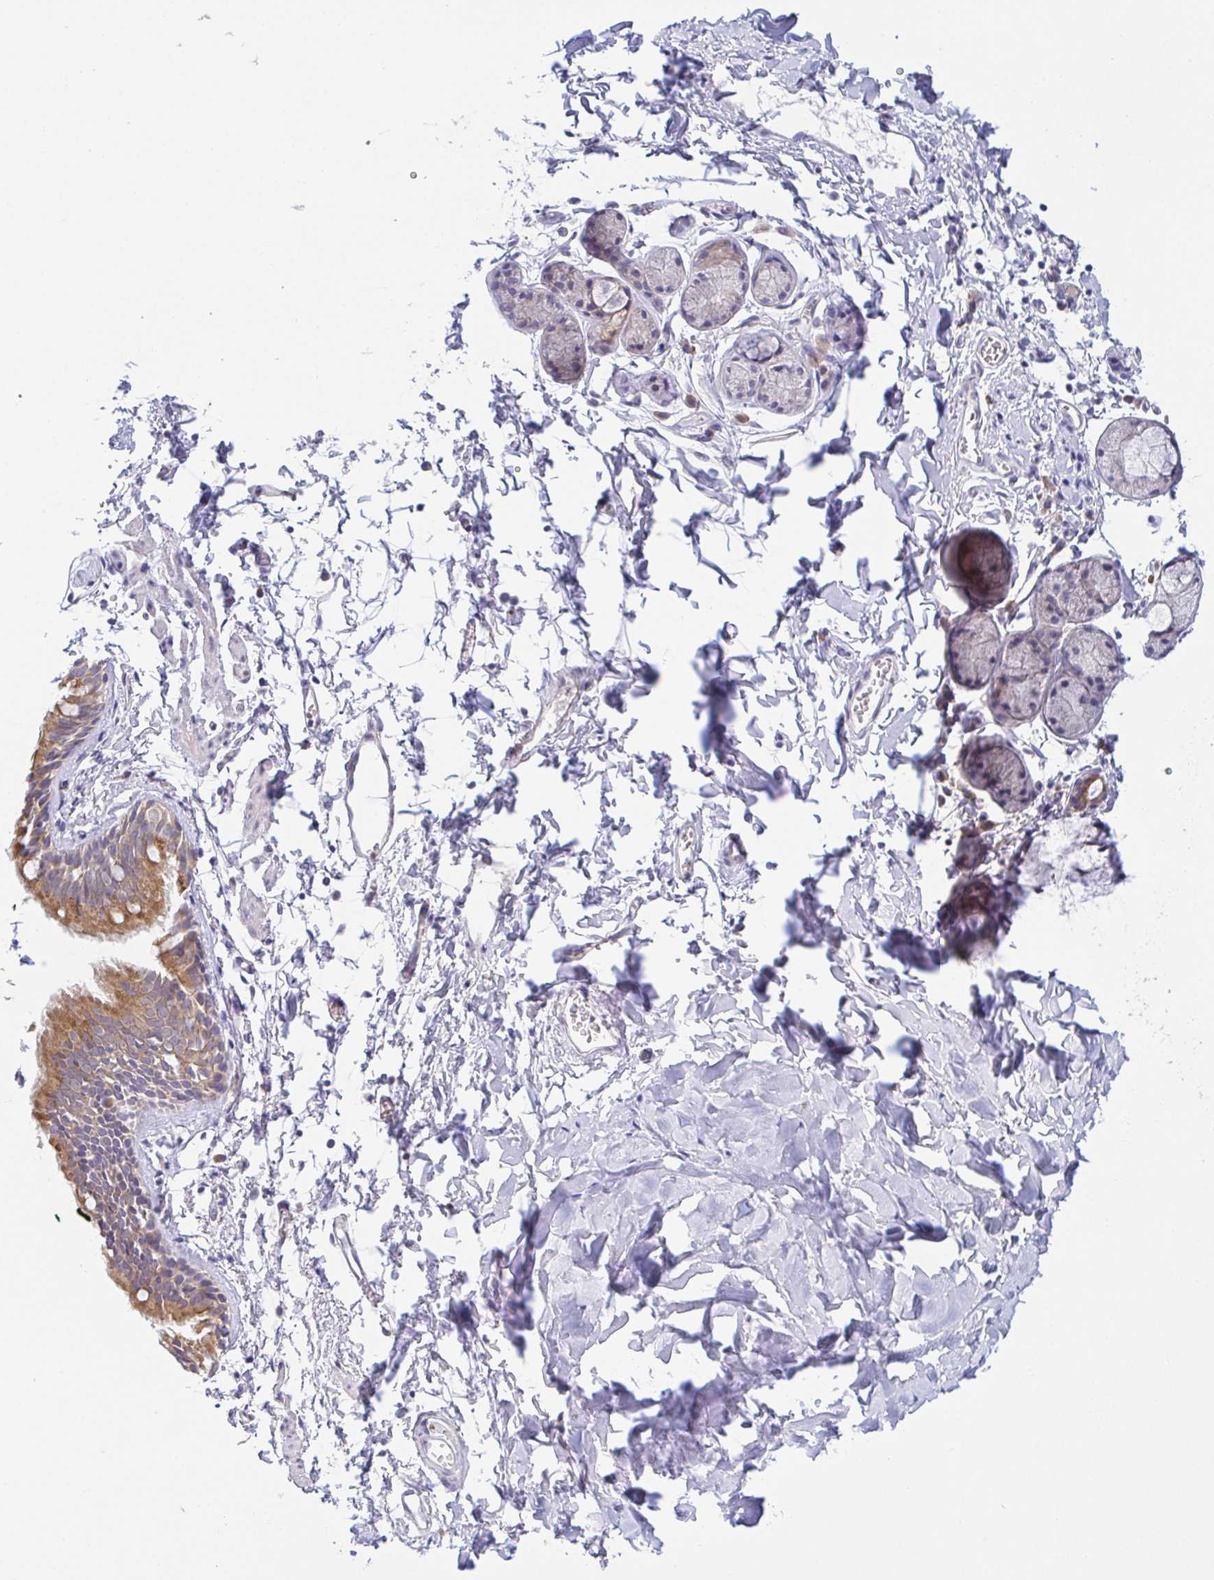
{"staining": {"intensity": "moderate", "quantity": ">75%", "location": "cytoplasmic/membranous"}, "tissue": "bronchus", "cell_type": "Respiratory epithelial cells", "image_type": "normal", "snomed": [{"axis": "morphology", "description": "Normal tissue, NOS"}, {"axis": "topography", "description": "Cartilage tissue"}, {"axis": "topography", "description": "Bronchus"}], "caption": "IHC micrograph of benign human bronchus stained for a protein (brown), which shows medium levels of moderate cytoplasmic/membranous staining in about >75% of respiratory epithelial cells.", "gene": "BCL2L1", "patient": {"sex": "female", "age": 59}}